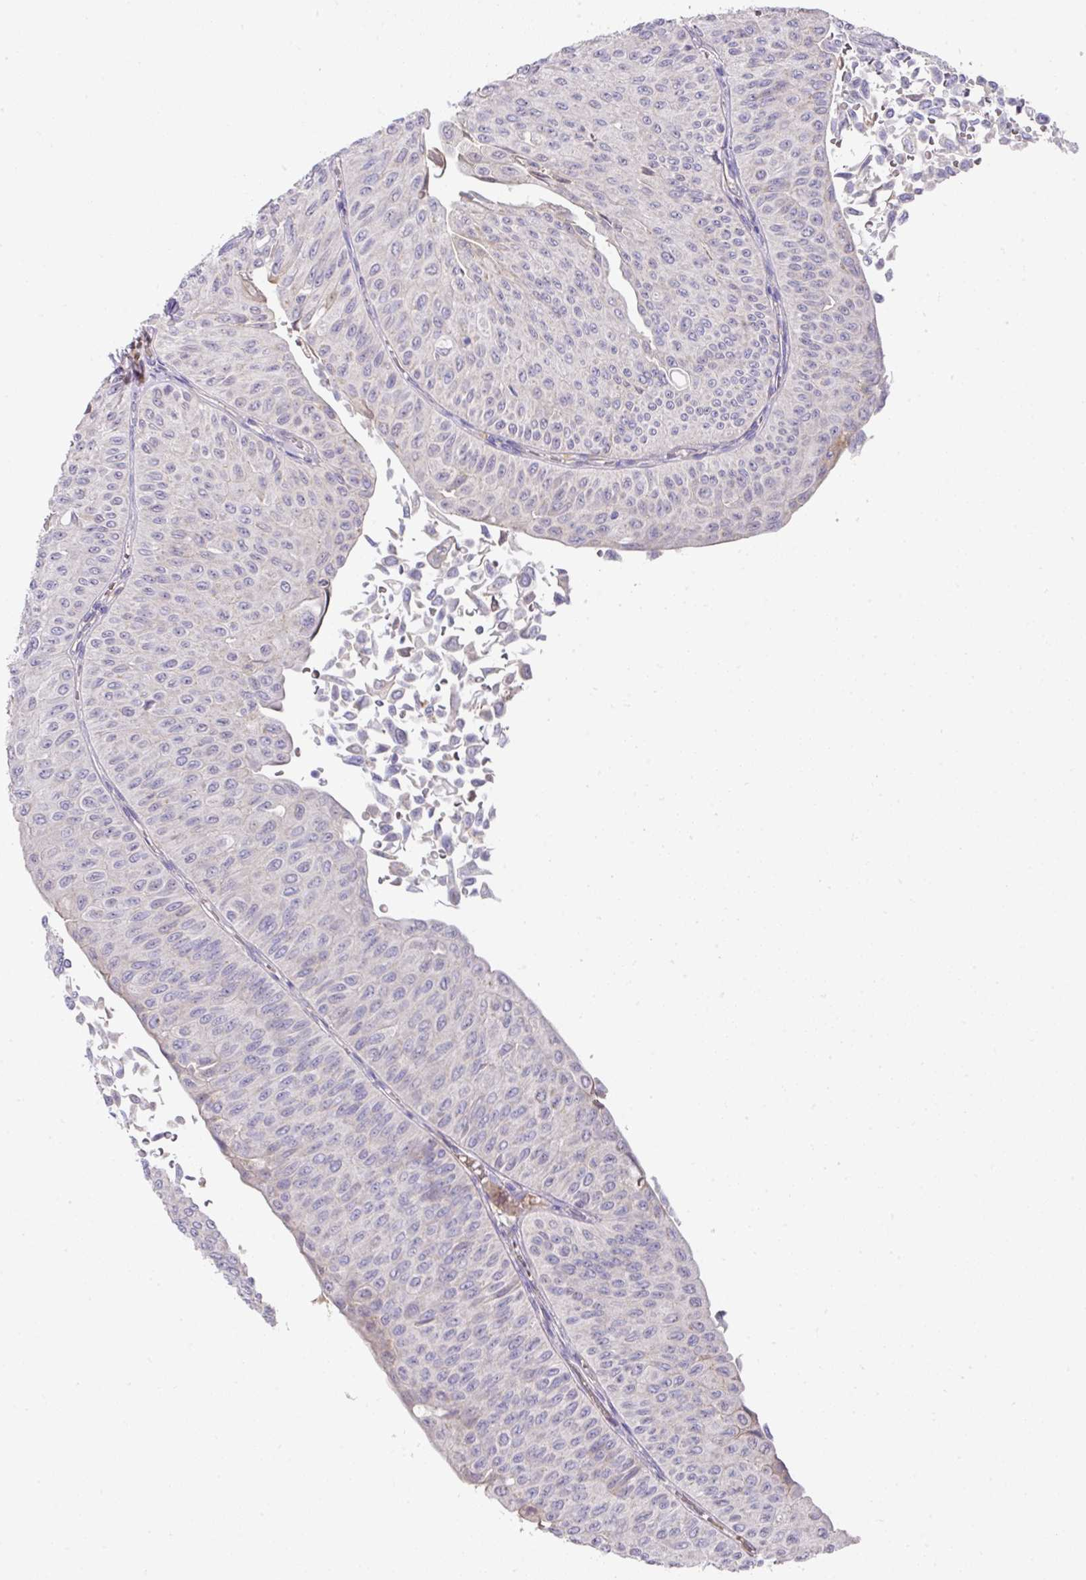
{"staining": {"intensity": "negative", "quantity": "none", "location": "none"}, "tissue": "urothelial cancer", "cell_type": "Tumor cells", "image_type": "cancer", "snomed": [{"axis": "morphology", "description": "Urothelial carcinoma, NOS"}, {"axis": "topography", "description": "Urinary bladder"}], "caption": "Photomicrograph shows no significant protein expression in tumor cells of urothelial cancer.", "gene": "TARM1", "patient": {"sex": "male", "age": 59}}